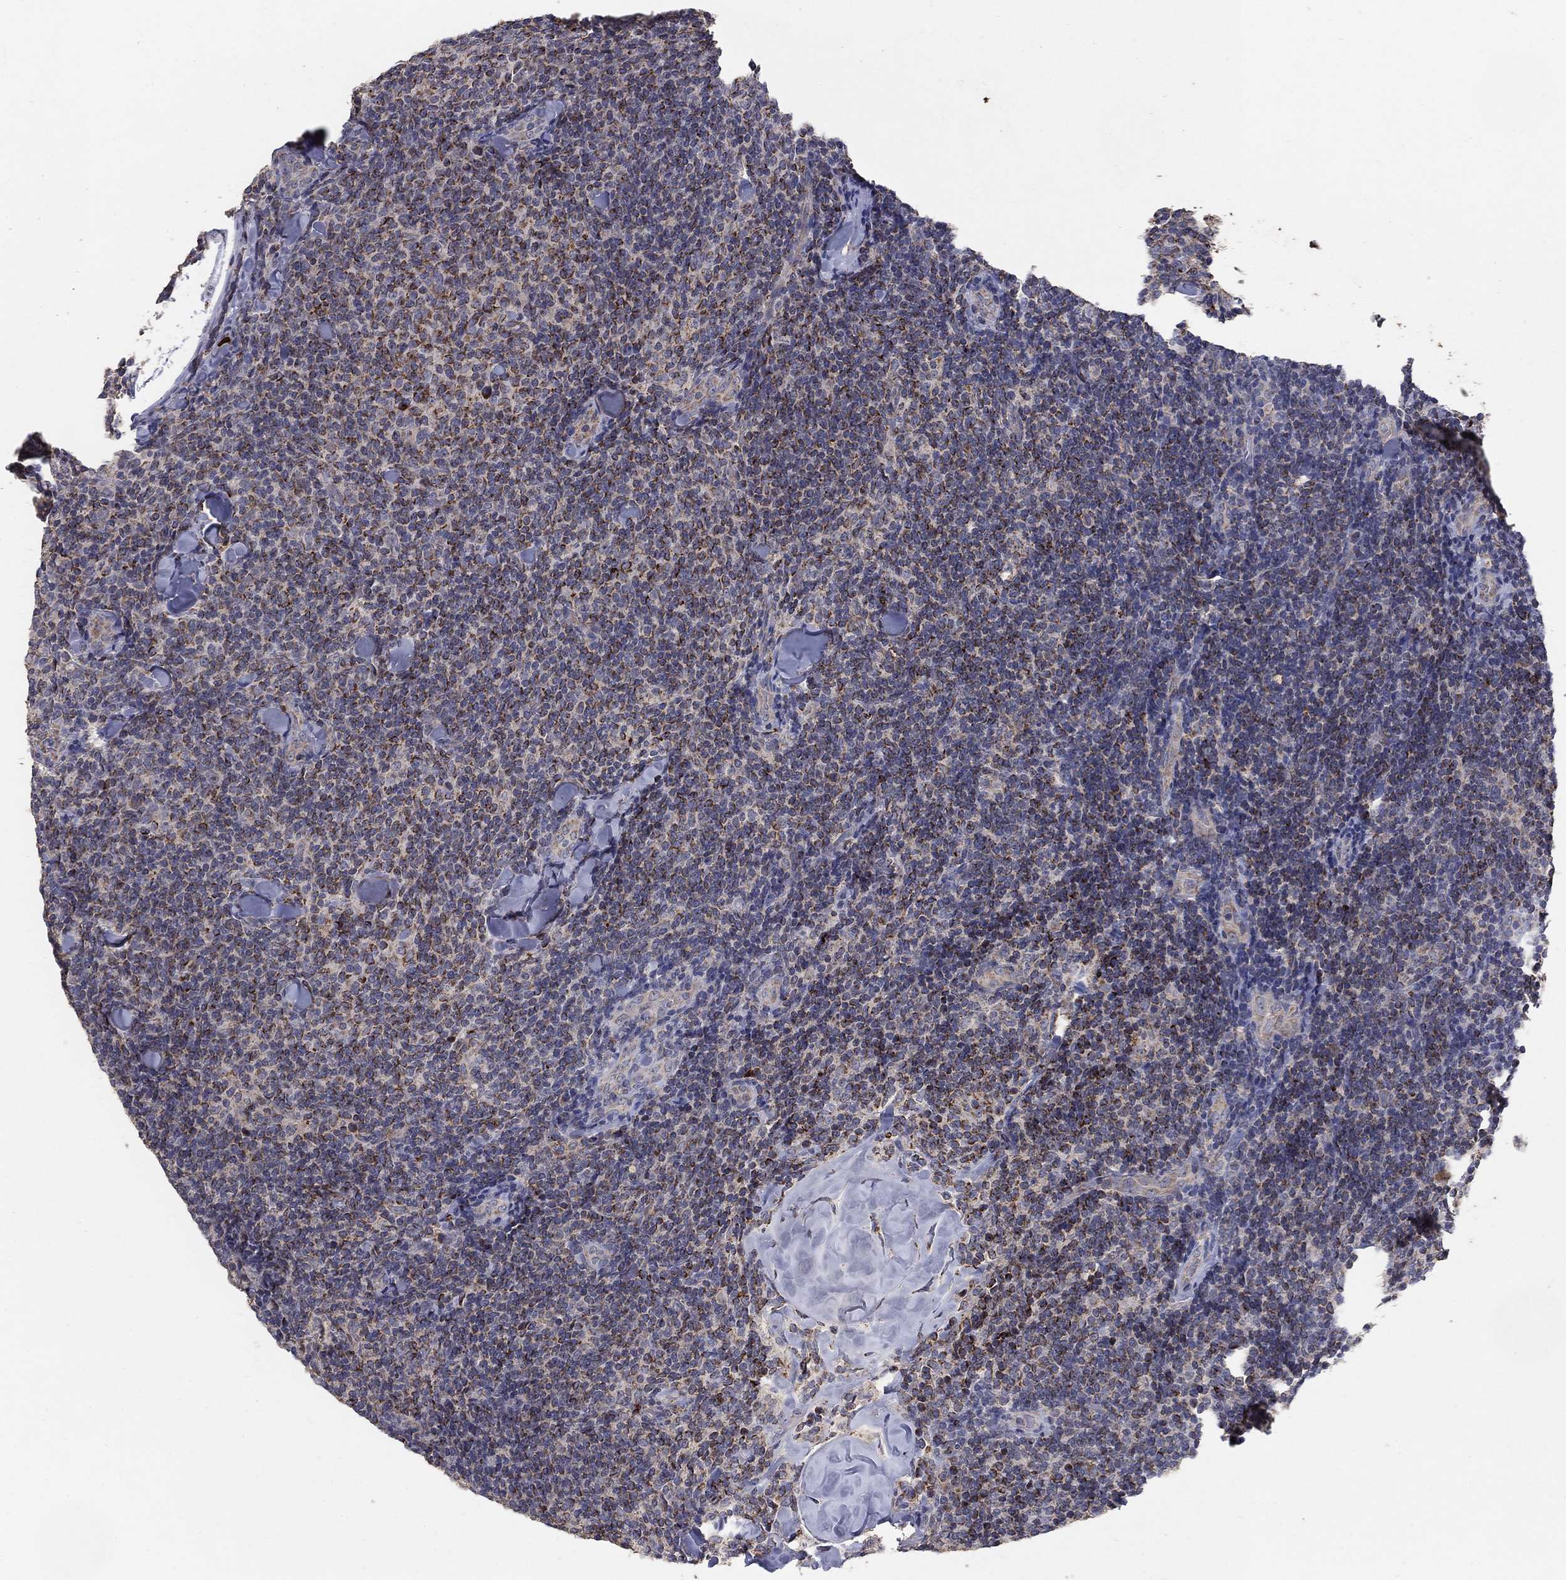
{"staining": {"intensity": "moderate", "quantity": ">75%", "location": "cytoplasmic/membranous"}, "tissue": "lymphoma", "cell_type": "Tumor cells", "image_type": "cancer", "snomed": [{"axis": "morphology", "description": "Malignant lymphoma, non-Hodgkin's type, Low grade"}, {"axis": "topography", "description": "Lymph node"}], "caption": "Immunohistochemical staining of malignant lymphoma, non-Hodgkin's type (low-grade) shows medium levels of moderate cytoplasmic/membranous positivity in approximately >75% of tumor cells.", "gene": "GPSM1", "patient": {"sex": "female", "age": 56}}